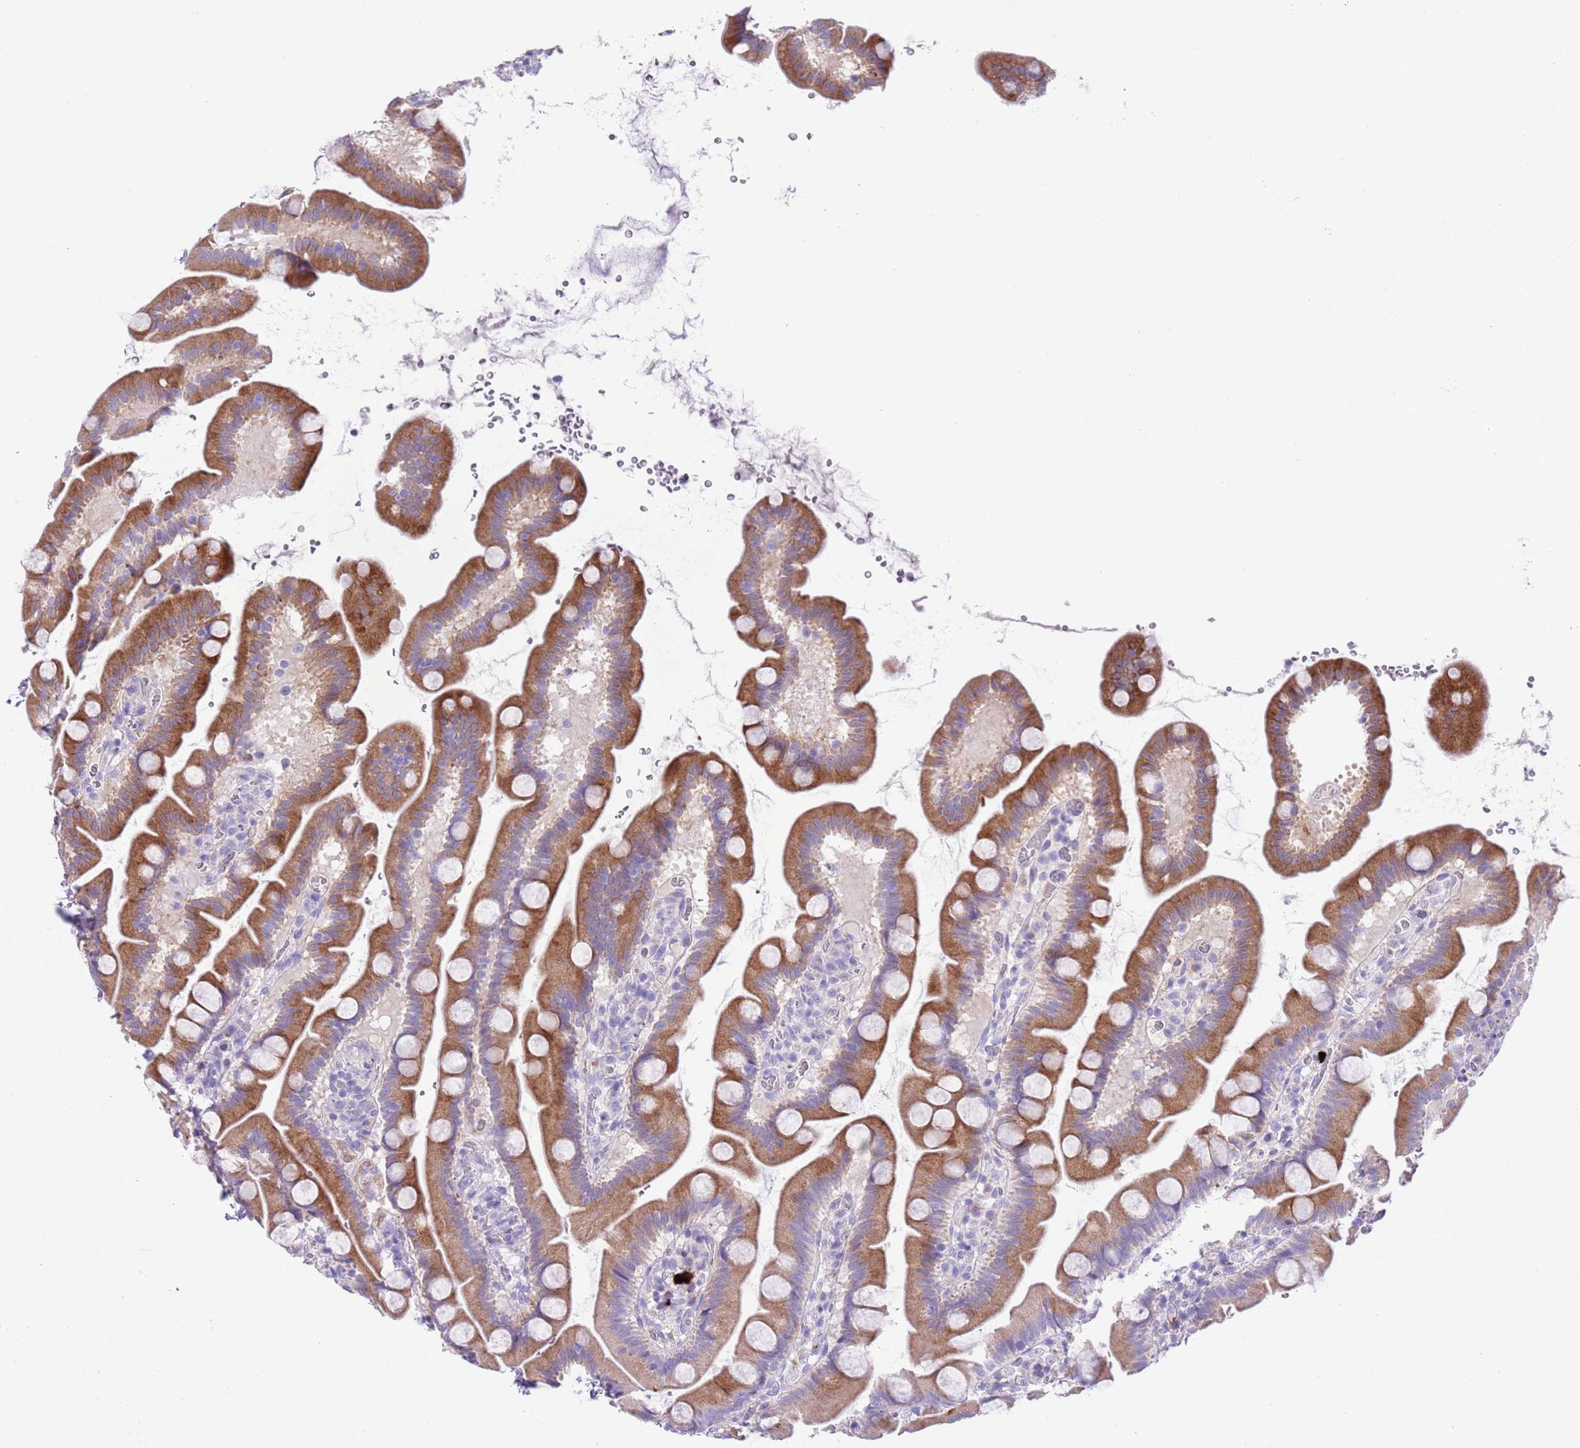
{"staining": {"intensity": "moderate", "quantity": "25%-75%", "location": "cytoplasmic/membranous"}, "tissue": "small intestine", "cell_type": "Glandular cells", "image_type": "normal", "snomed": [{"axis": "morphology", "description": "Normal tissue, NOS"}, {"axis": "topography", "description": "Small intestine"}], "caption": "Glandular cells demonstrate moderate cytoplasmic/membranous positivity in approximately 25%-75% of cells in normal small intestine.", "gene": "CLEC2A", "patient": {"sex": "female", "age": 68}}